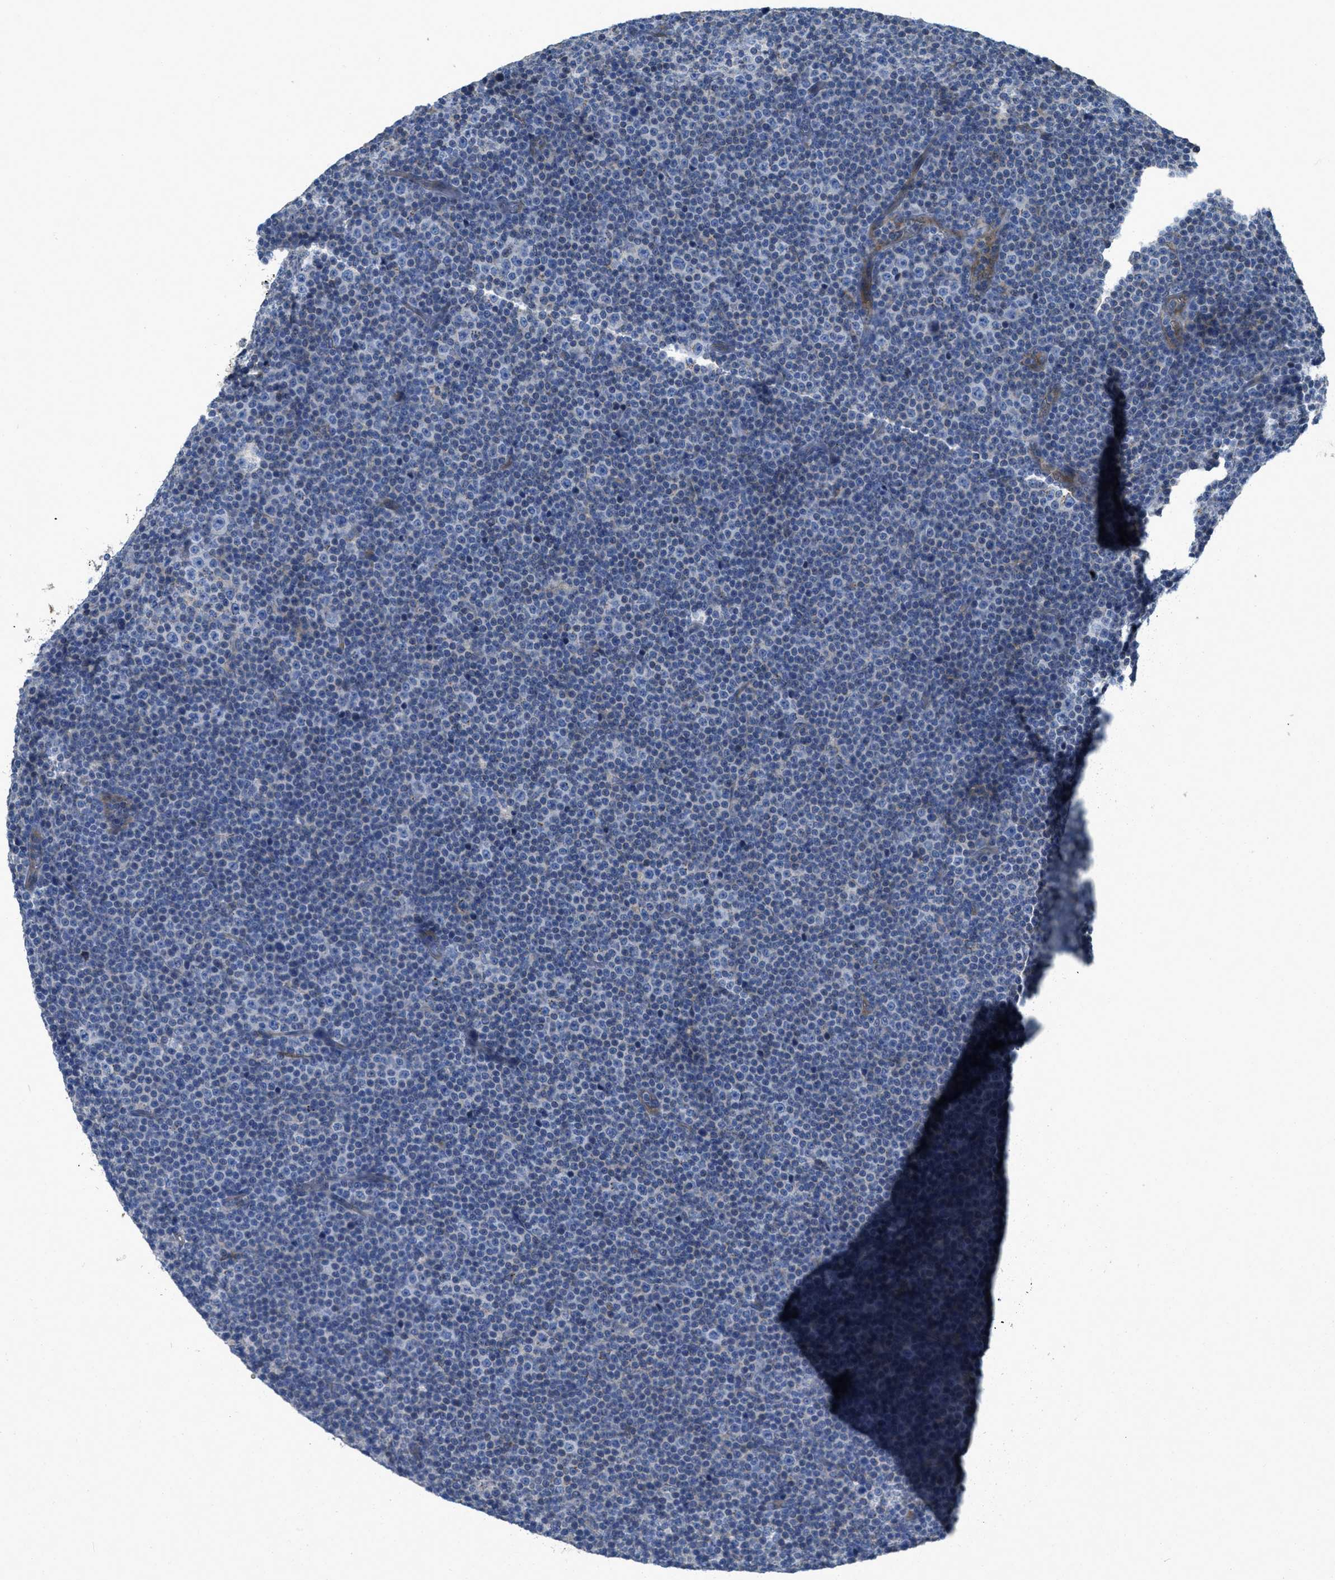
{"staining": {"intensity": "negative", "quantity": "none", "location": "none"}, "tissue": "lymphoma", "cell_type": "Tumor cells", "image_type": "cancer", "snomed": [{"axis": "morphology", "description": "Malignant lymphoma, non-Hodgkin's type, Low grade"}, {"axis": "topography", "description": "Lymph node"}], "caption": "Immunohistochemistry micrograph of neoplastic tissue: lymphoma stained with DAB shows no significant protein staining in tumor cells.", "gene": "CASP10", "patient": {"sex": "female", "age": 67}}